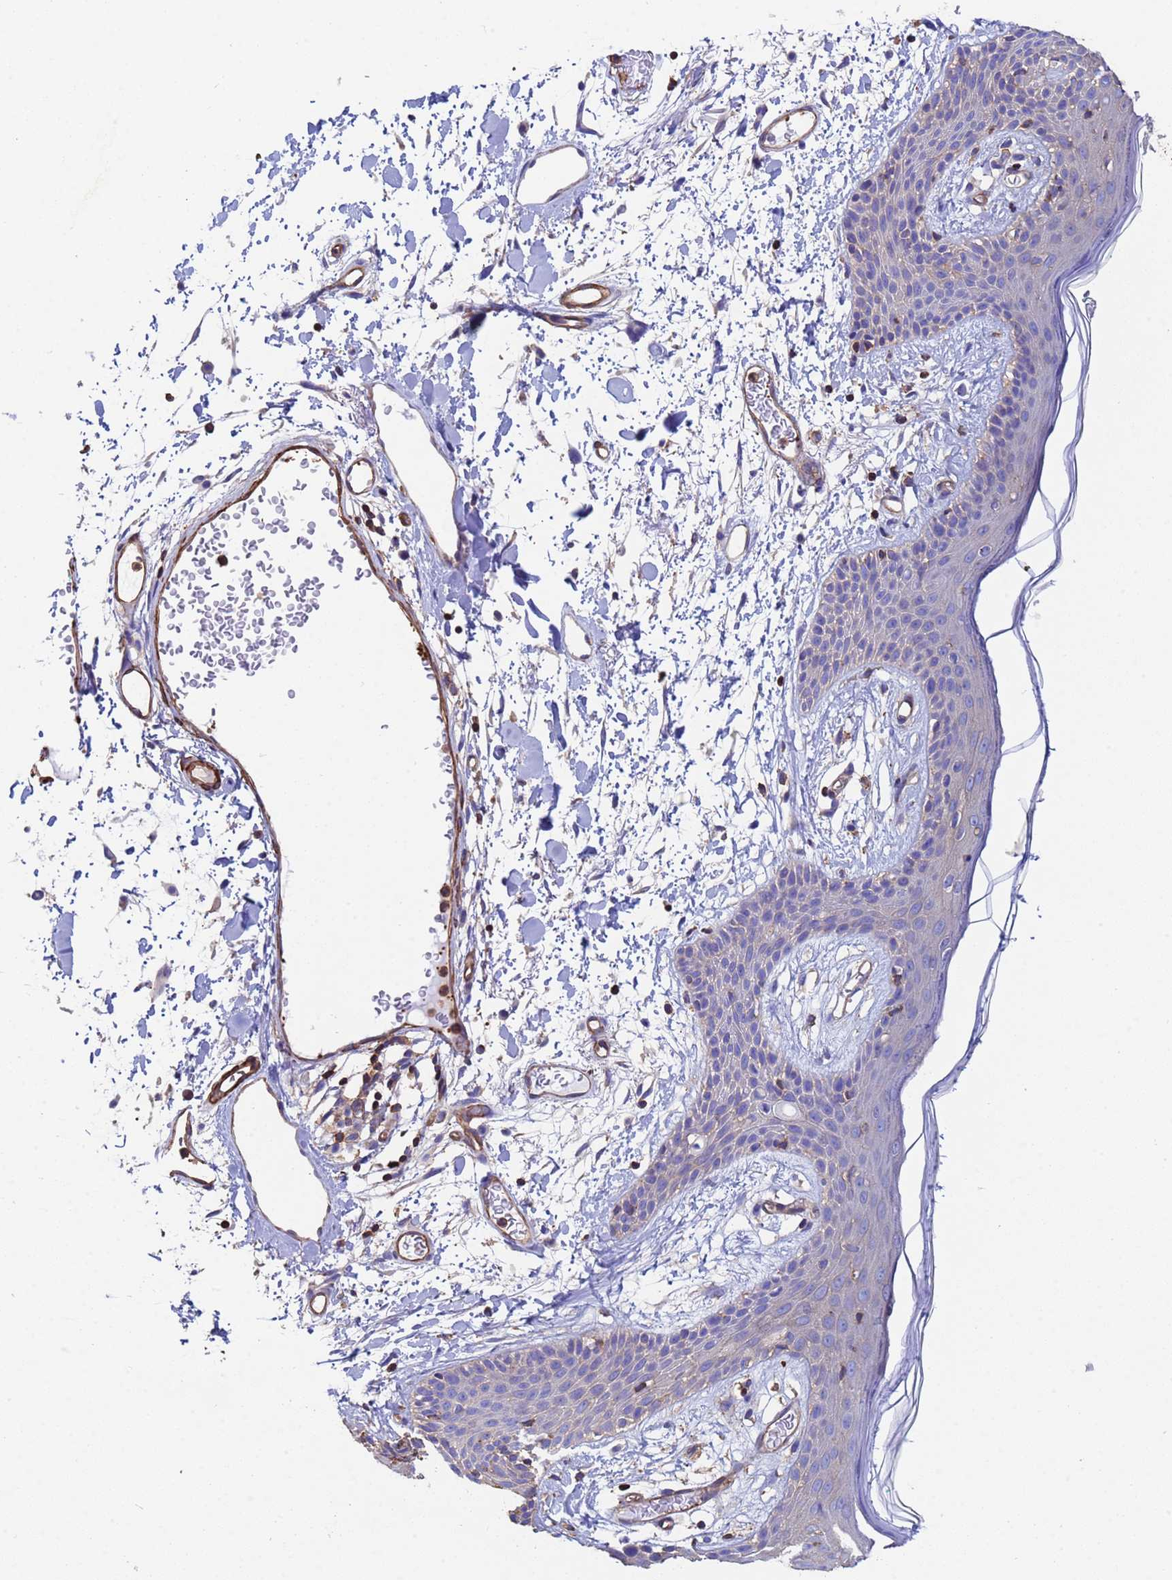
{"staining": {"intensity": "weak", "quantity": "25%-75%", "location": "cytoplasmic/membranous"}, "tissue": "skin", "cell_type": "Fibroblasts", "image_type": "normal", "snomed": [{"axis": "morphology", "description": "Normal tissue, NOS"}, {"axis": "topography", "description": "Skin"}], "caption": "About 25%-75% of fibroblasts in unremarkable human skin demonstrate weak cytoplasmic/membranous protein staining as visualized by brown immunohistochemical staining.", "gene": "MYL12A", "patient": {"sex": "male", "age": 79}}